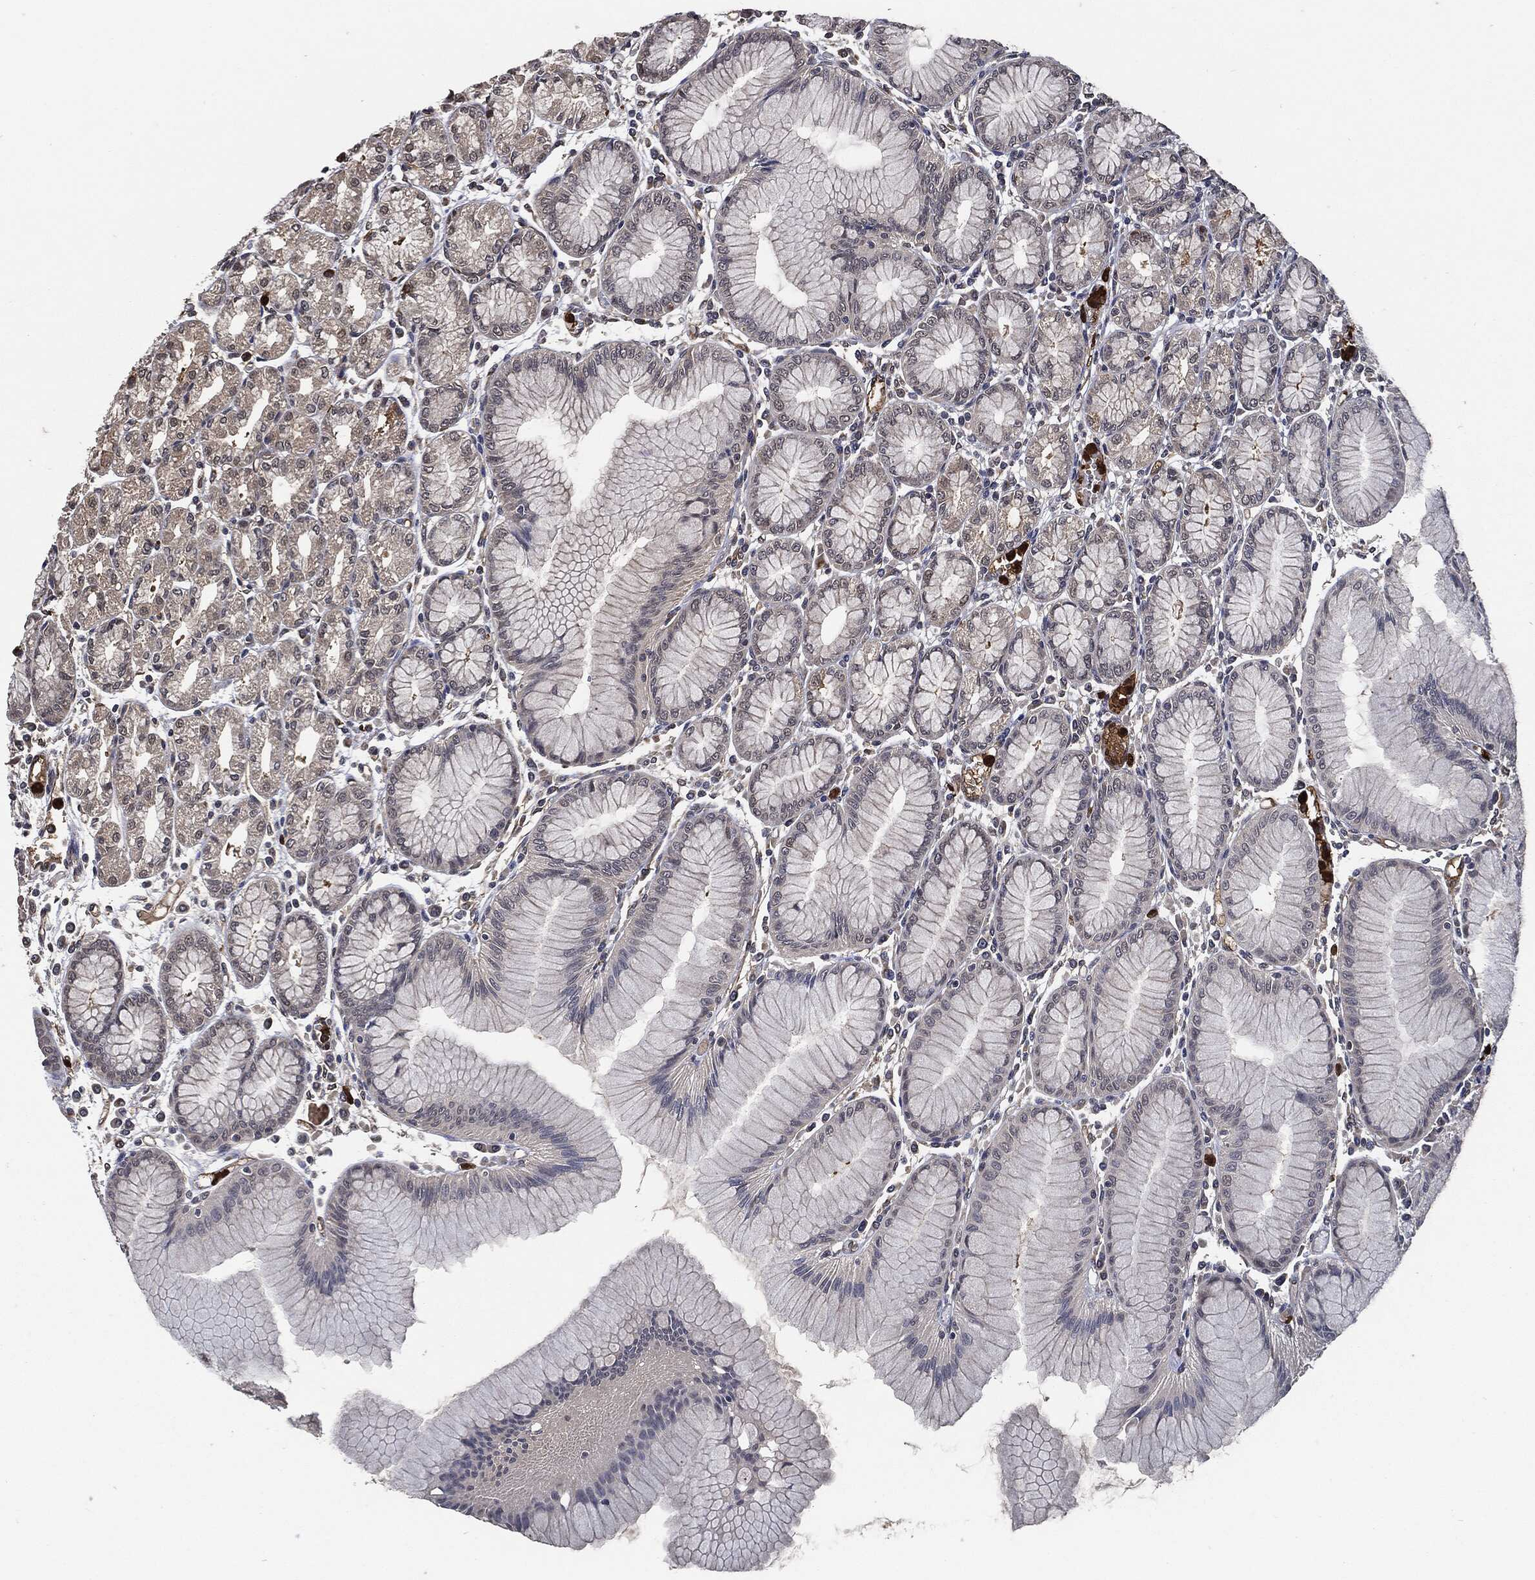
{"staining": {"intensity": "weak", "quantity": "<25%", "location": "cytoplasmic/membranous"}, "tissue": "stomach", "cell_type": "Glandular cells", "image_type": "normal", "snomed": [{"axis": "morphology", "description": "Normal tissue, NOS"}, {"axis": "topography", "description": "Stomach"}], "caption": "The photomicrograph demonstrates no significant positivity in glandular cells of stomach. Brightfield microscopy of immunohistochemistry stained with DAB (3,3'-diaminobenzidine) (brown) and hematoxylin (blue), captured at high magnification.", "gene": "S100A9", "patient": {"sex": "female", "age": 57}}